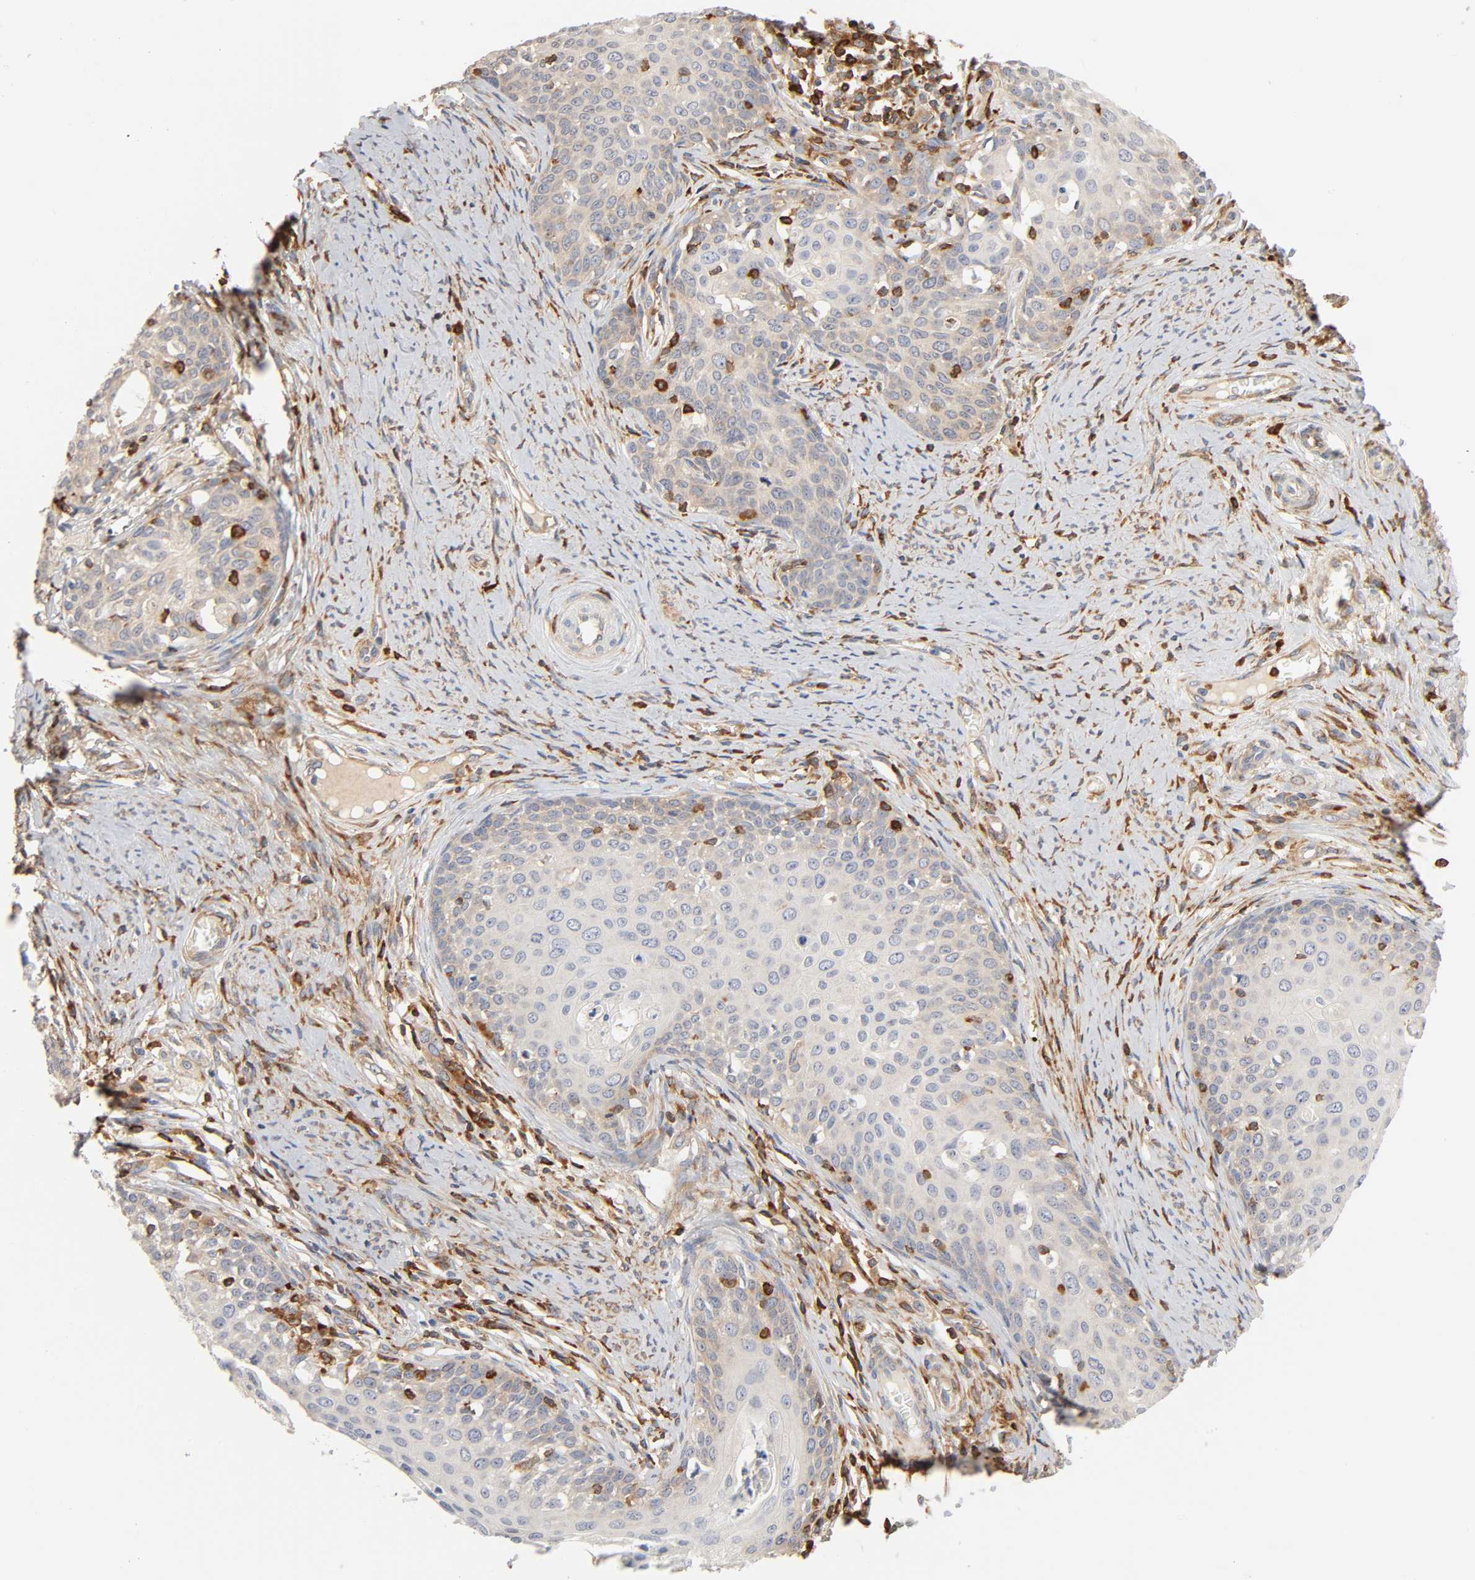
{"staining": {"intensity": "moderate", "quantity": "25%-75%", "location": "cytoplasmic/membranous"}, "tissue": "cervical cancer", "cell_type": "Tumor cells", "image_type": "cancer", "snomed": [{"axis": "morphology", "description": "Squamous cell carcinoma, NOS"}, {"axis": "morphology", "description": "Adenocarcinoma, NOS"}, {"axis": "topography", "description": "Cervix"}], "caption": "A histopathology image of human cervical cancer stained for a protein demonstrates moderate cytoplasmic/membranous brown staining in tumor cells. The staining was performed using DAB to visualize the protein expression in brown, while the nuclei were stained in blue with hematoxylin (Magnification: 20x).", "gene": "BIN1", "patient": {"sex": "female", "age": 52}}